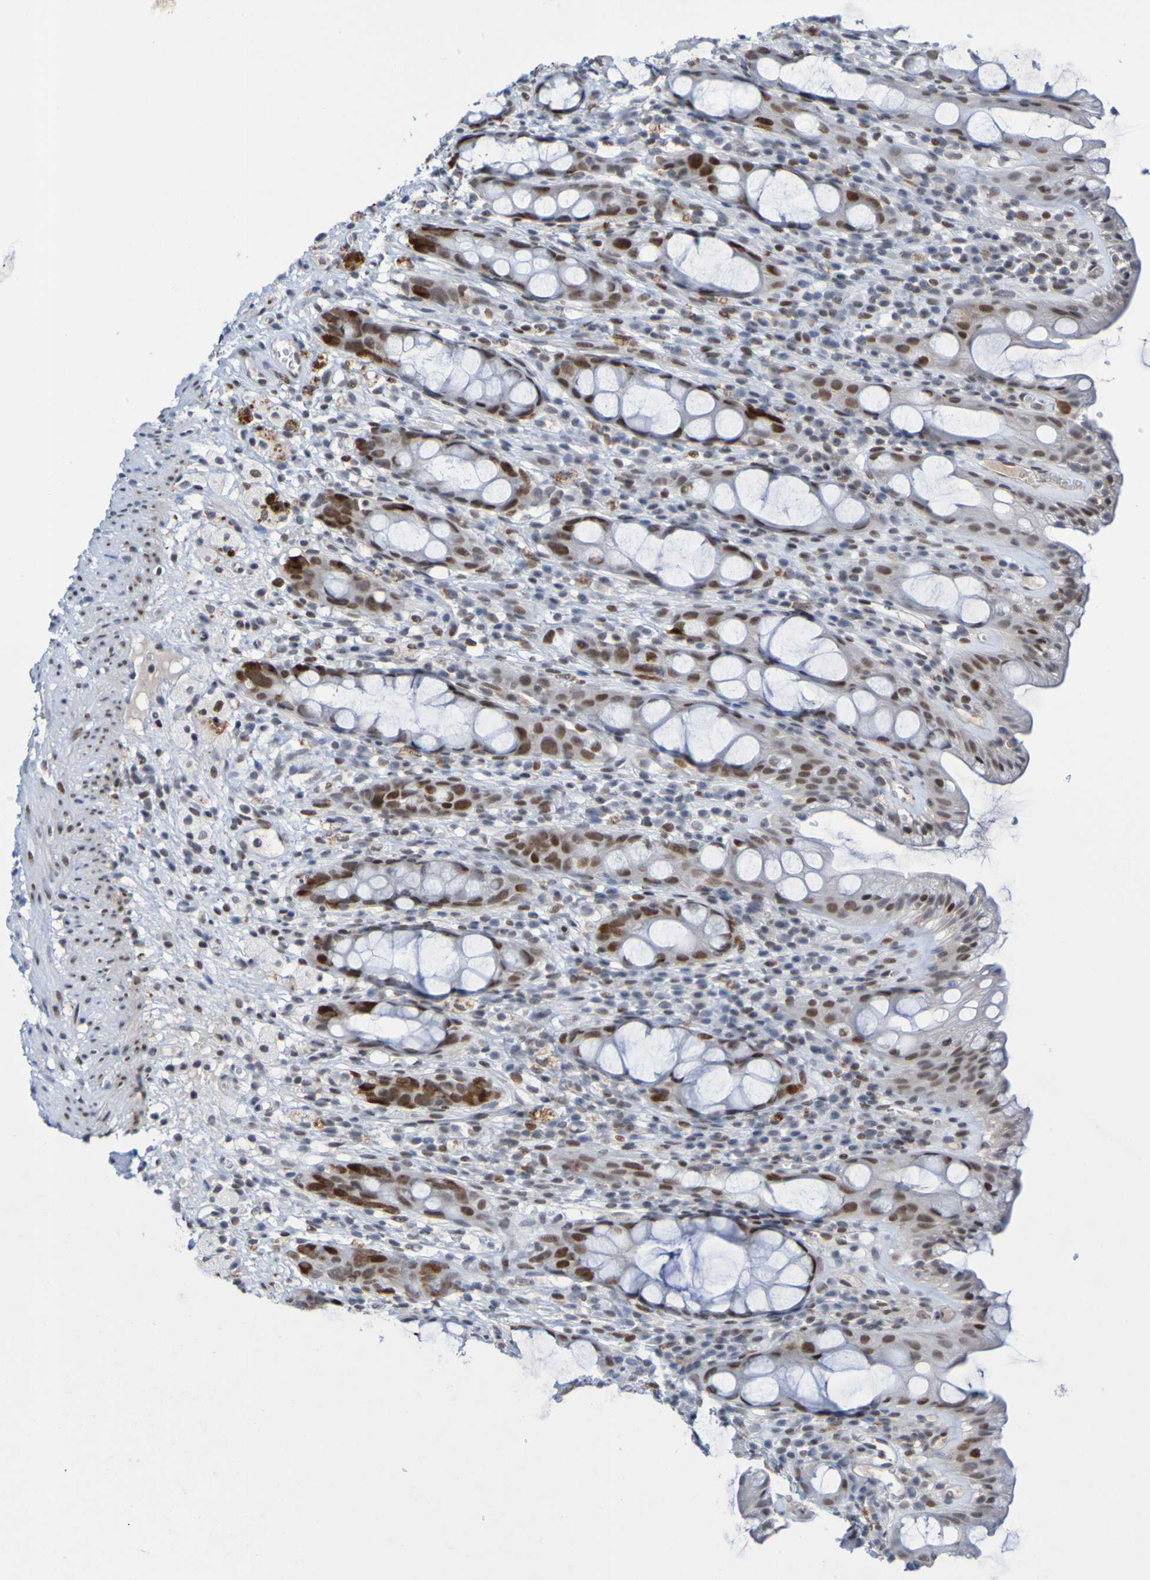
{"staining": {"intensity": "strong", "quantity": "25%-75%", "location": "nuclear"}, "tissue": "rectum", "cell_type": "Glandular cells", "image_type": "normal", "snomed": [{"axis": "morphology", "description": "Normal tissue, NOS"}, {"axis": "topography", "description": "Rectum"}], "caption": "About 25%-75% of glandular cells in benign human rectum show strong nuclear protein expression as visualized by brown immunohistochemical staining.", "gene": "PCGF1", "patient": {"sex": "male", "age": 44}}